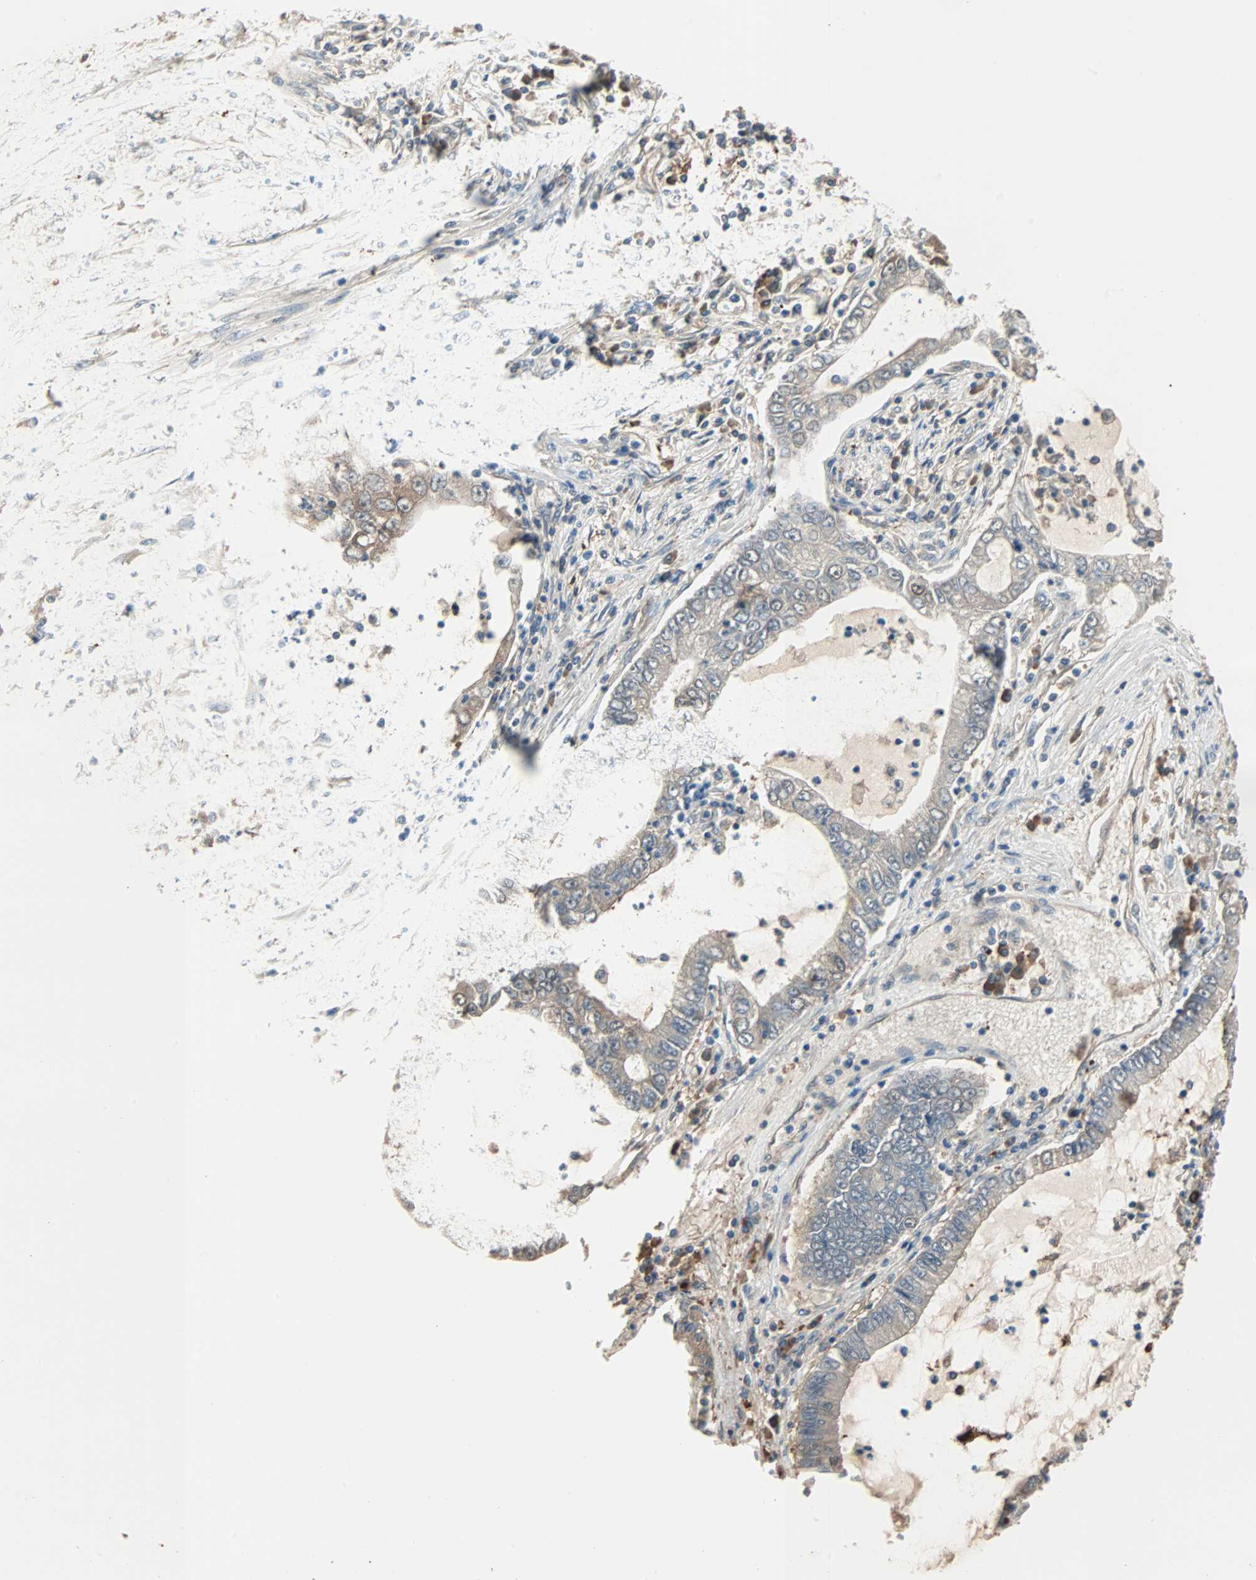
{"staining": {"intensity": "negative", "quantity": "none", "location": "none"}, "tissue": "lung cancer", "cell_type": "Tumor cells", "image_type": "cancer", "snomed": [{"axis": "morphology", "description": "Adenocarcinoma, NOS"}, {"axis": "topography", "description": "Lung"}], "caption": "DAB (3,3'-diaminobenzidine) immunohistochemical staining of adenocarcinoma (lung) demonstrates no significant staining in tumor cells. (Stains: DAB (3,3'-diaminobenzidine) immunohistochemistry with hematoxylin counter stain, Microscopy: brightfield microscopy at high magnification).", "gene": "PRDX1", "patient": {"sex": "female", "age": 51}}